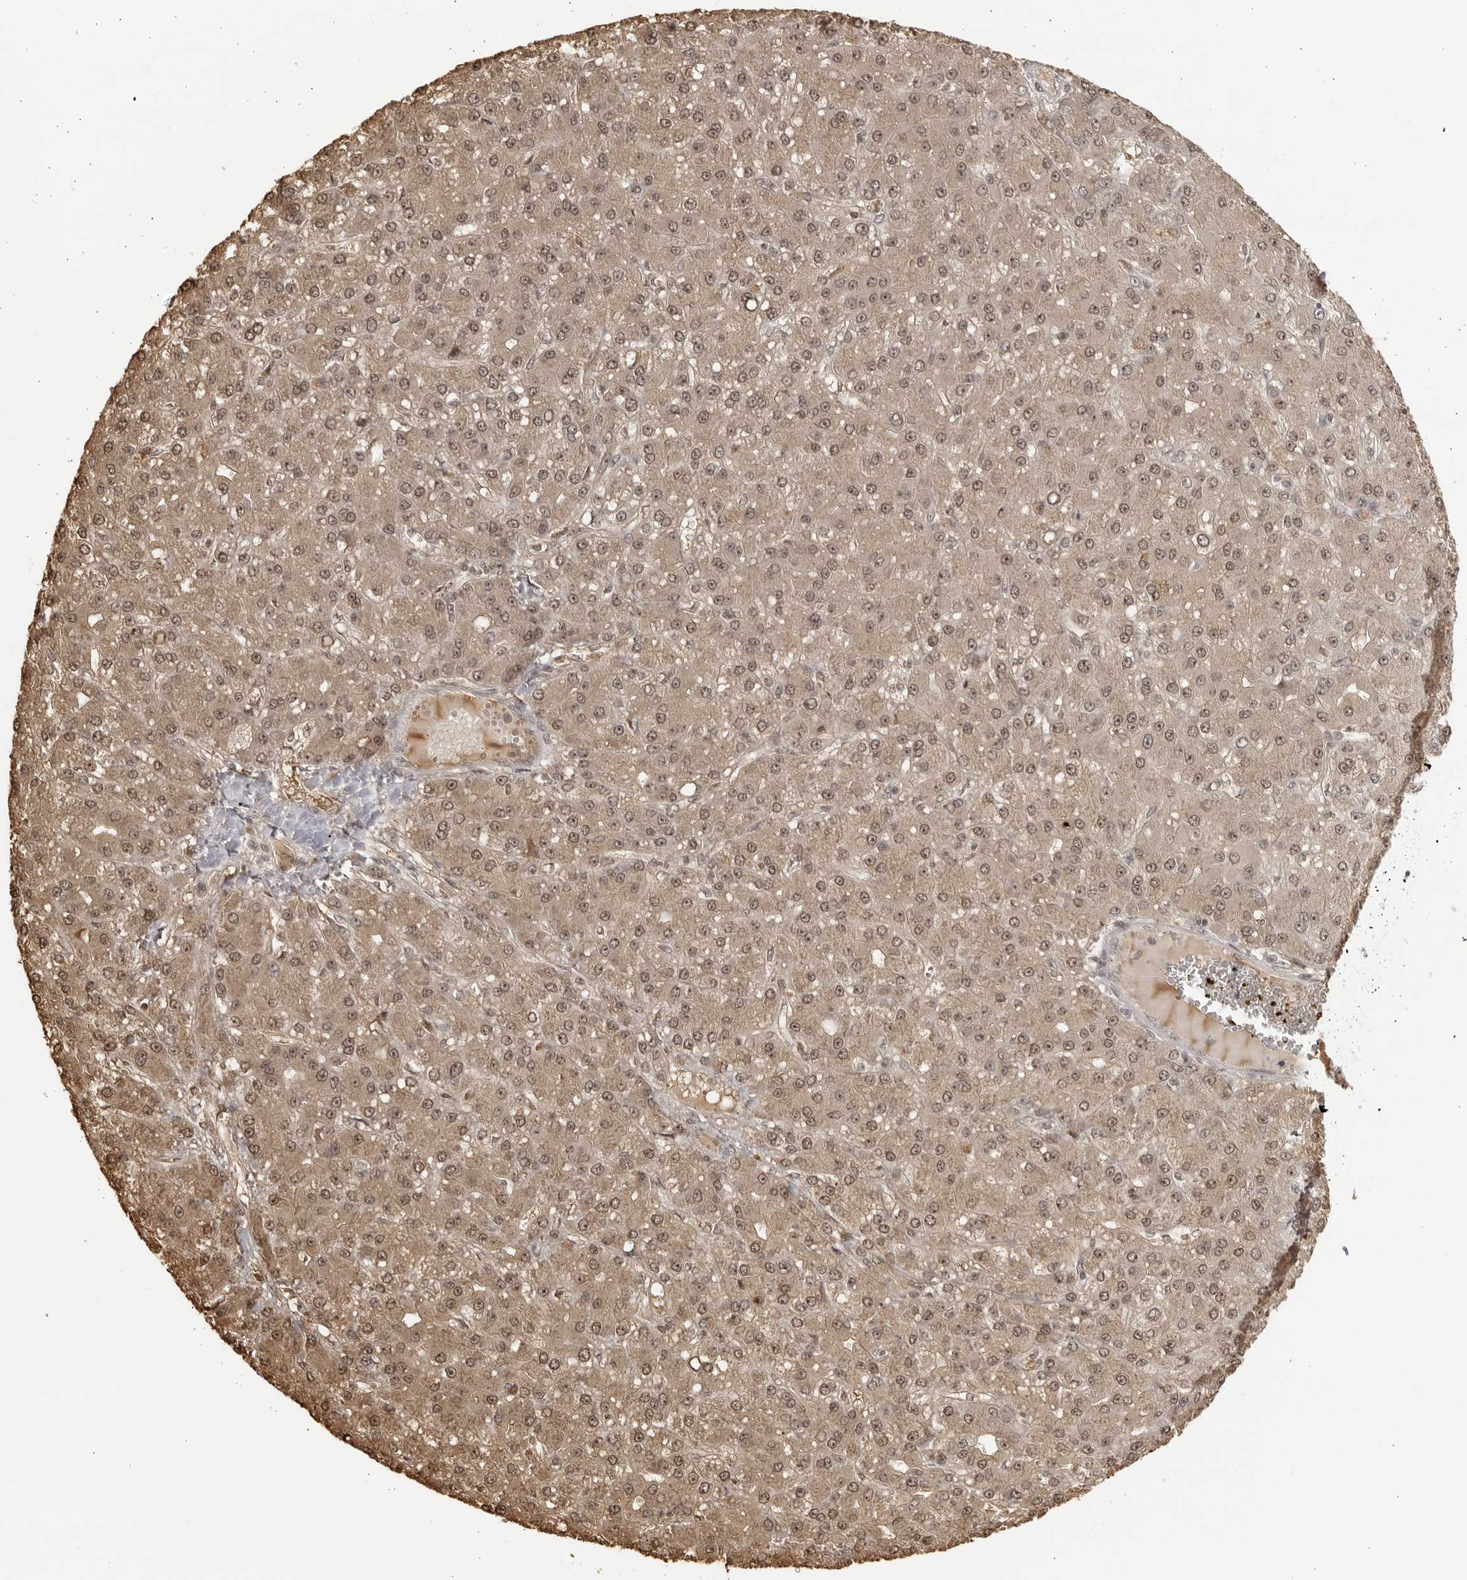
{"staining": {"intensity": "moderate", "quantity": ">75%", "location": "cytoplasmic/membranous,nuclear"}, "tissue": "liver cancer", "cell_type": "Tumor cells", "image_type": "cancer", "snomed": [{"axis": "morphology", "description": "Carcinoma, Hepatocellular, NOS"}, {"axis": "topography", "description": "Liver"}], "caption": "The histopathology image demonstrates staining of liver hepatocellular carcinoma, revealing moderate cytoplasmic/membranous and nuclear protein staining (brown color) within tumor cells.", "gene": "RASGEF1C", "patient": {"sex": "male", "age": 67}}